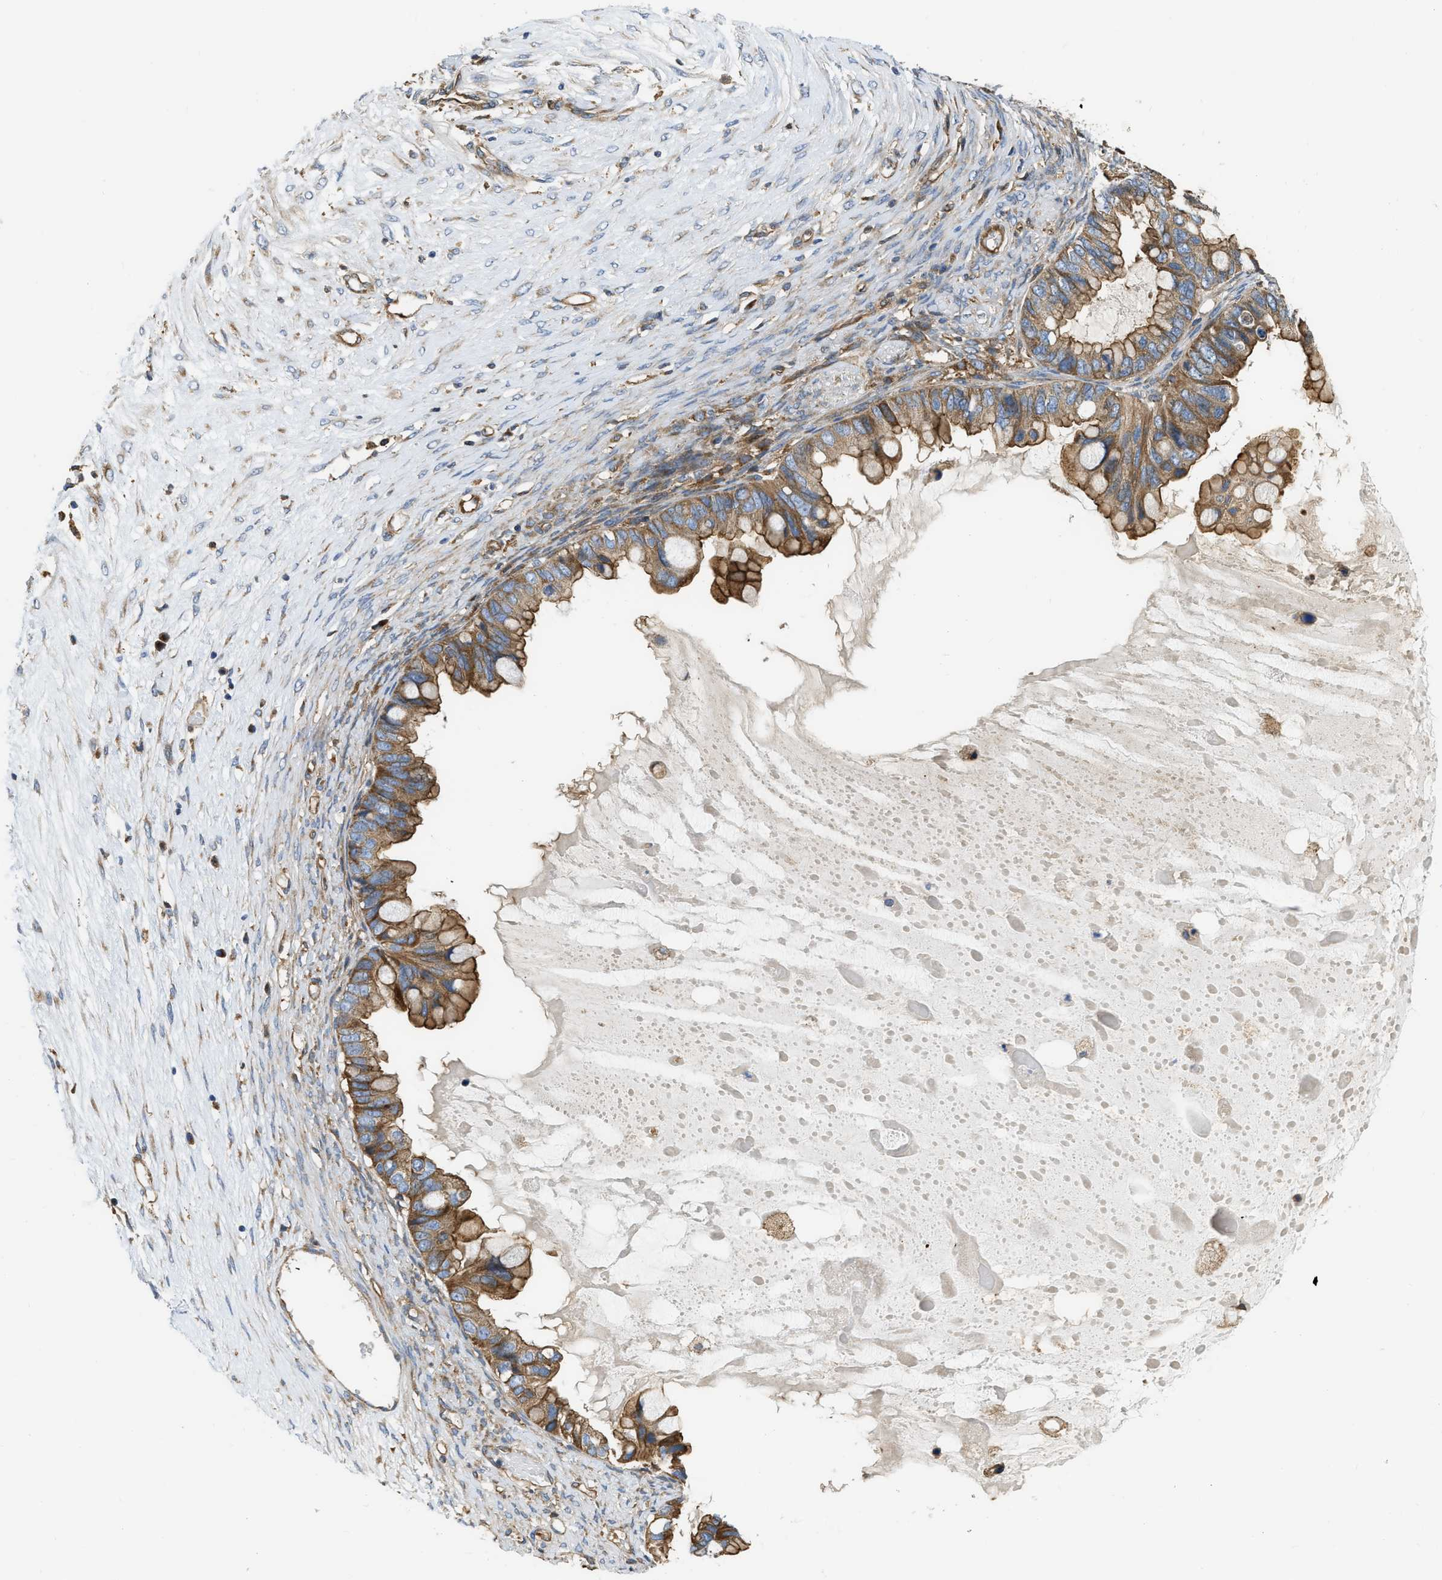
{"staining": {"intensity": "moderate", "quantity": ">75%", "location": "cytoplasmic/membranous"}, "tissue": "ovarian cancer", "cell_type": "Tumor cells", "image_type": "cancer", "snomed": [{"axis": "morphology", "description": "Cystadenocarcinoma, mucinous, NOS"}, {"axis": "topography", "description": "Ovary"}], "caption": "This histopathology image reveals ovarian mucinous cystadenocarcinoma stained with IHC to label a protein in brown. The cytoplasmic/membranous of tumor cells show moderate positivity for the protein. Nuclei are counter-stained blue.", "gene": "FLNB", "patient": {"sex": "female", "age": 80}}